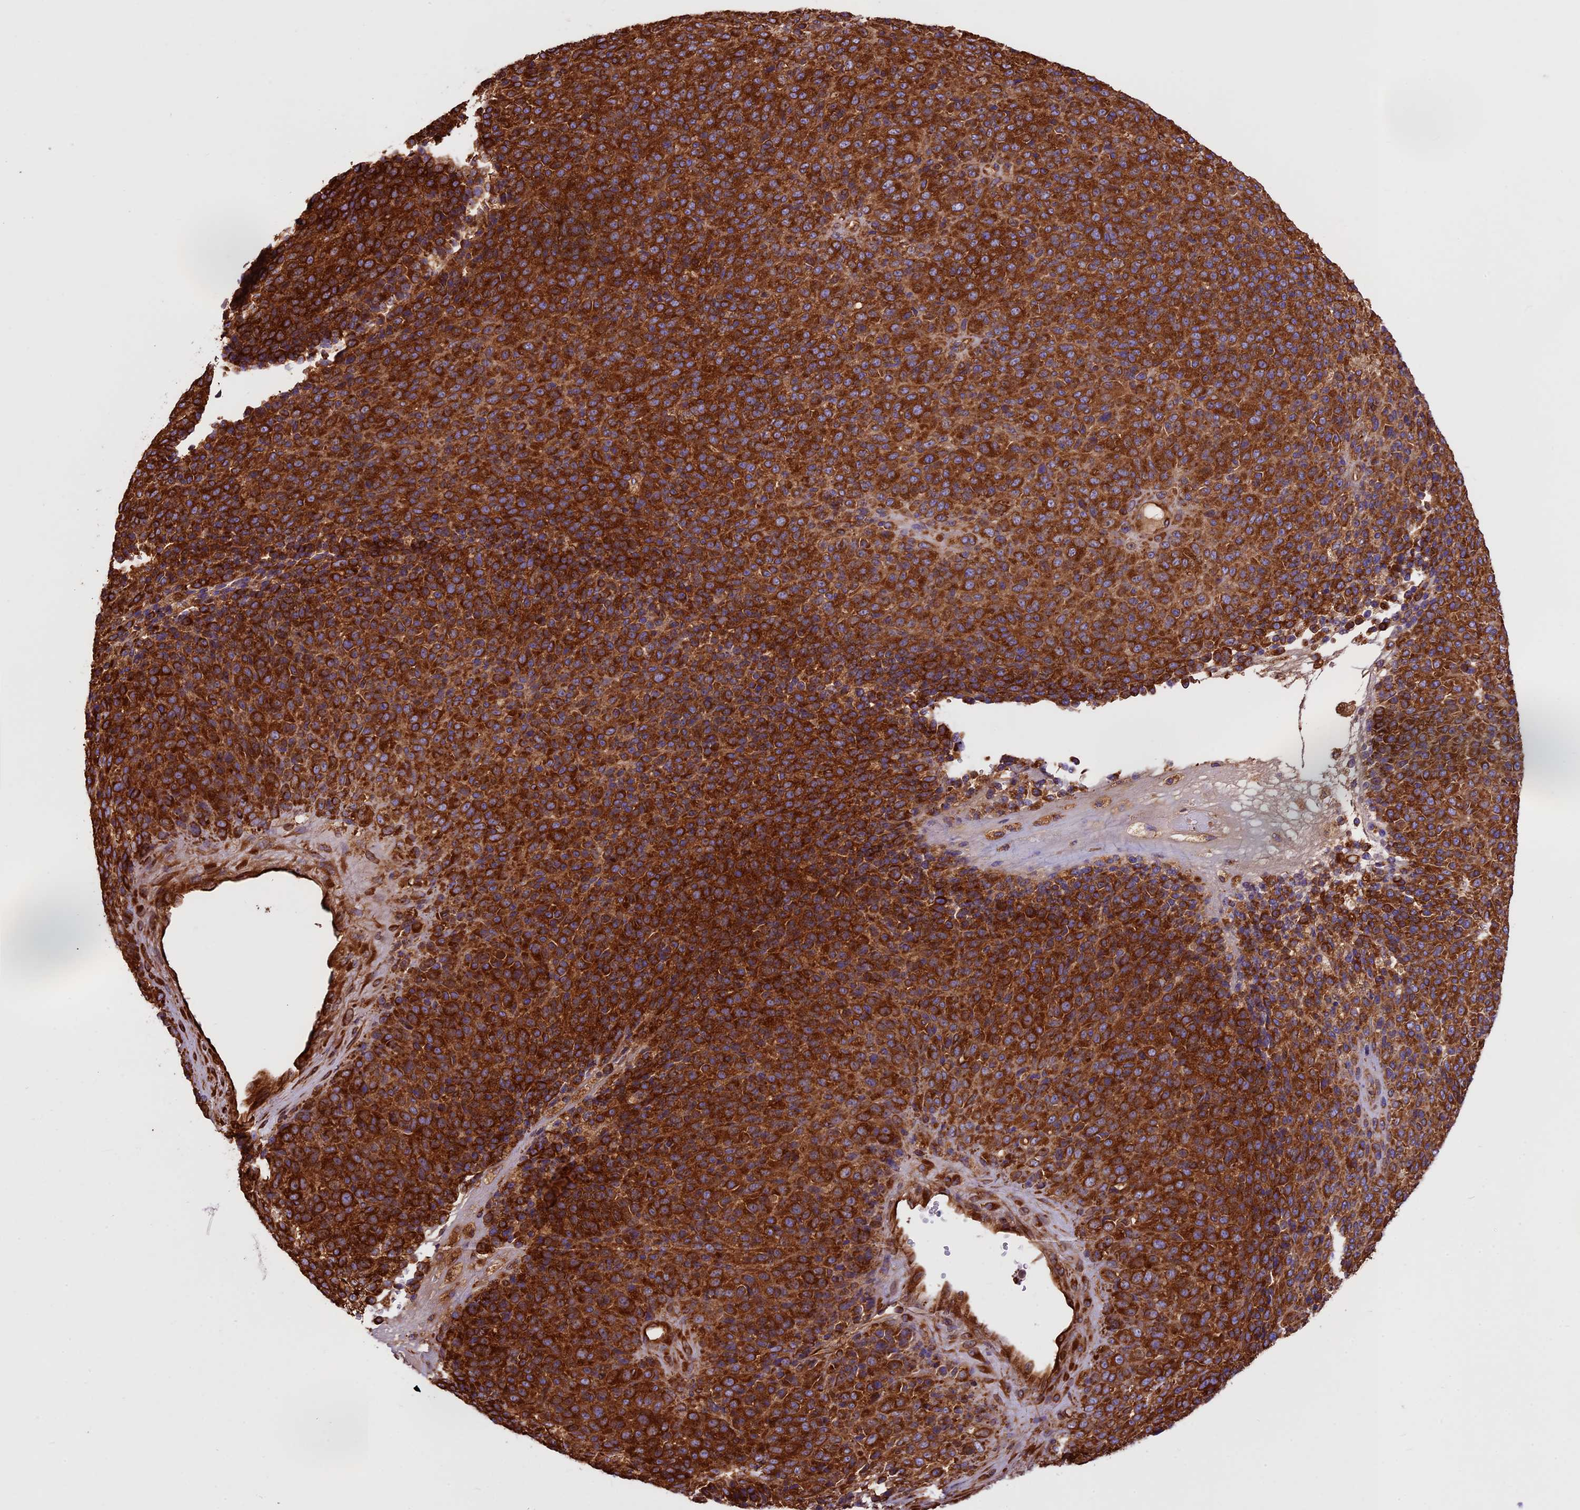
{"staining": {"intensity": "strong", "quantity": ">75%", "location": "cytoplasmic/membranous"}, "tissue": "melanoma", "cell_type": "Tumor cells", "image_type": "cancer", "snomed": [{"axis": "morphology", "description": "Malignant melanoma, Metastatic site"}, {"axis": "topography", "description": "Brain"}], "caption": "DAB (3,3'-diaminobenzidine) immunohistochemical staining of human melanoma shows strong cytoplasmic/membranous protein staining in about >75% of tumor cells. Immunohistochemistry stains the protein in brown and the nuclei are stained blue.", "gene": "KARS1", "patient": {"sex": "female", "age": 56}}